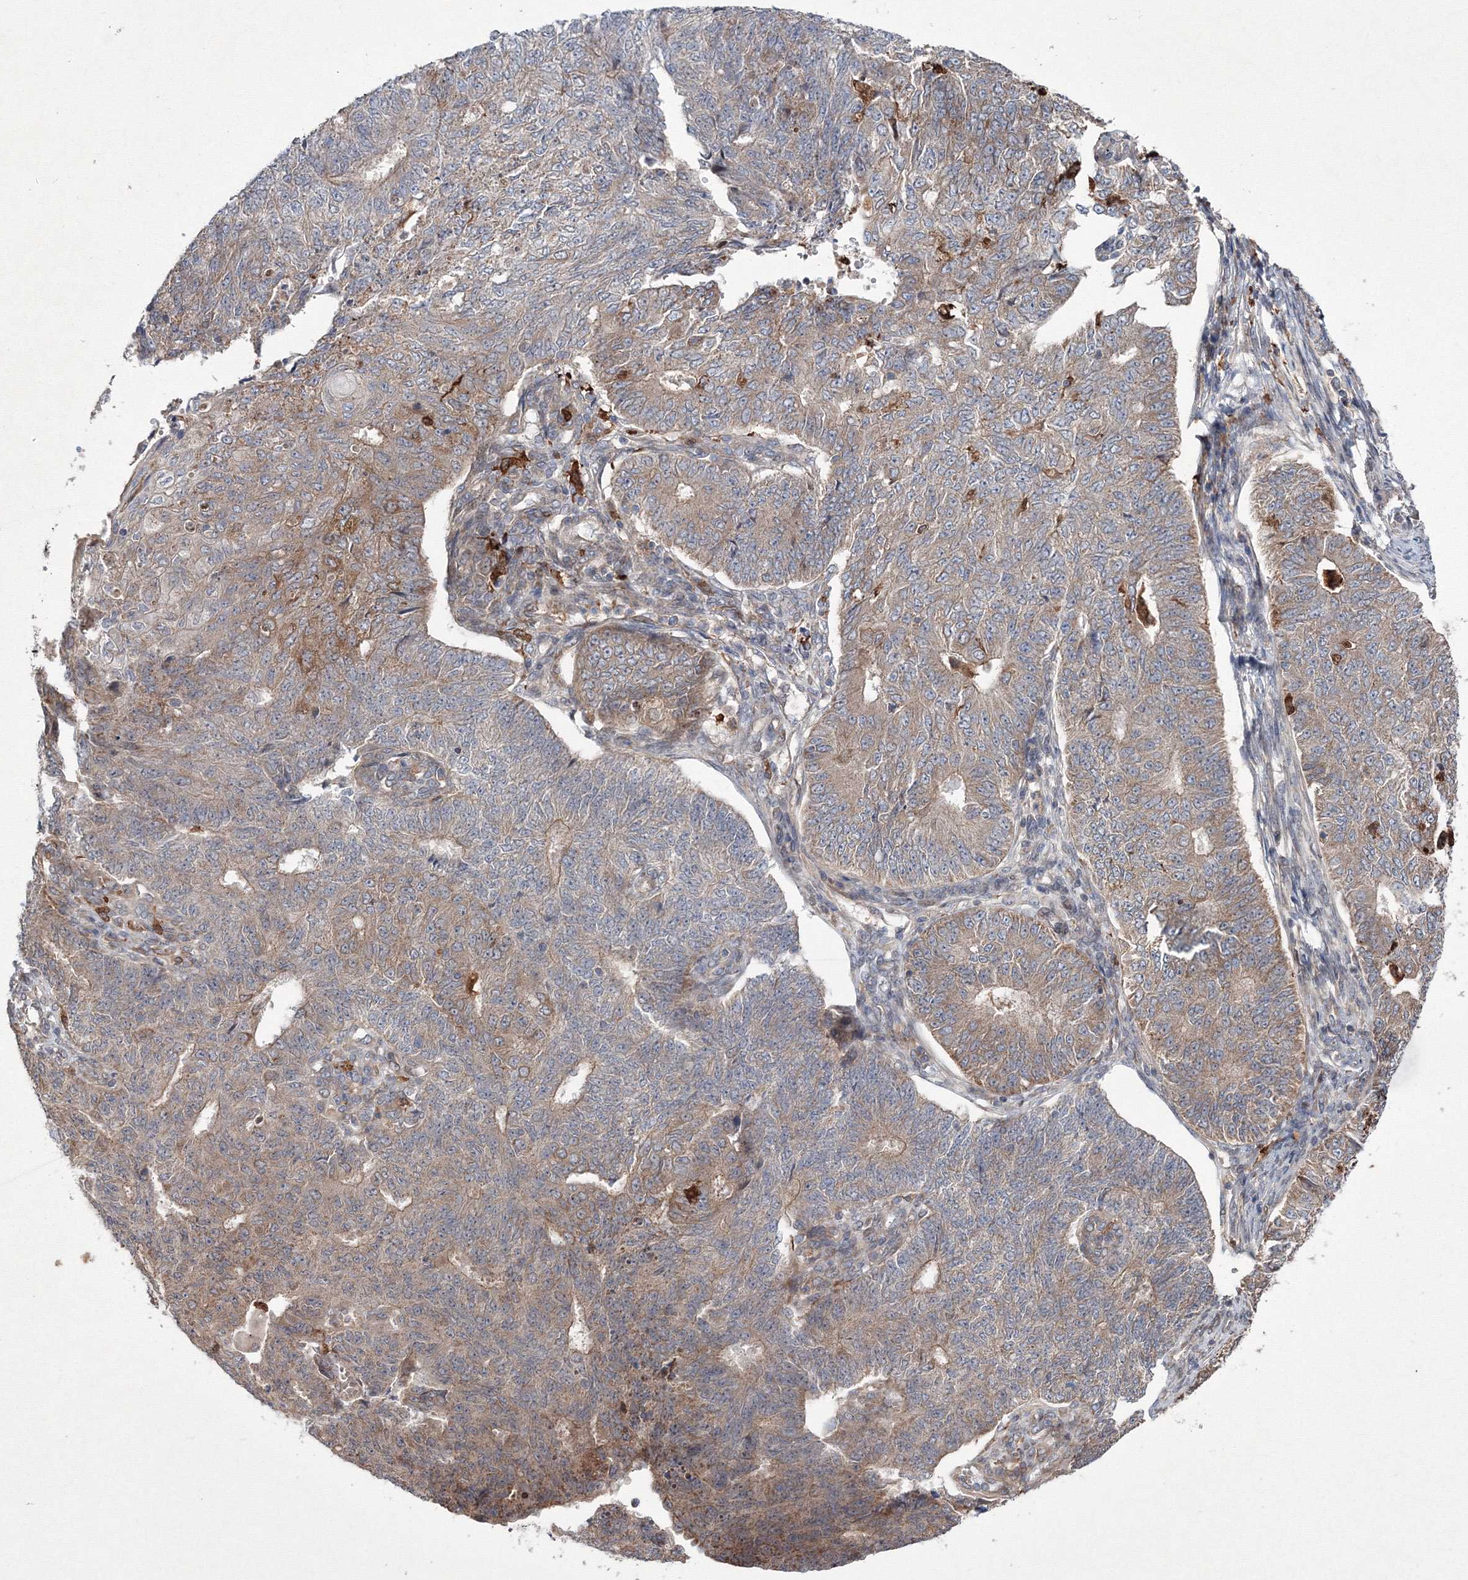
{"staining": {"intensity": "moderate", "quantity": "<25%", "location": "cytoplasmic/membranous"}, "tissue": "endometrial cancer", "cell_type": "Tumor cells", "image_type": "cancer", "snomed": [{"axis": "morphology", "description": "Adenocarcinoma, NOS"}, {"axis": "topography", "description": "Endometrium"}], "caption": "The histopathology image demonstrates a brown stain indicating the presence of a protein in the cytoplasmic/membranous of tumor cells in adenocarcinoma (endometrial). (DAB (3,3'-diaminobenzidine) = brown stain, brightfield microscopy at high magnification).", "gene": "RANBP3L", "patient": {"sex": "female", "age": 32}}